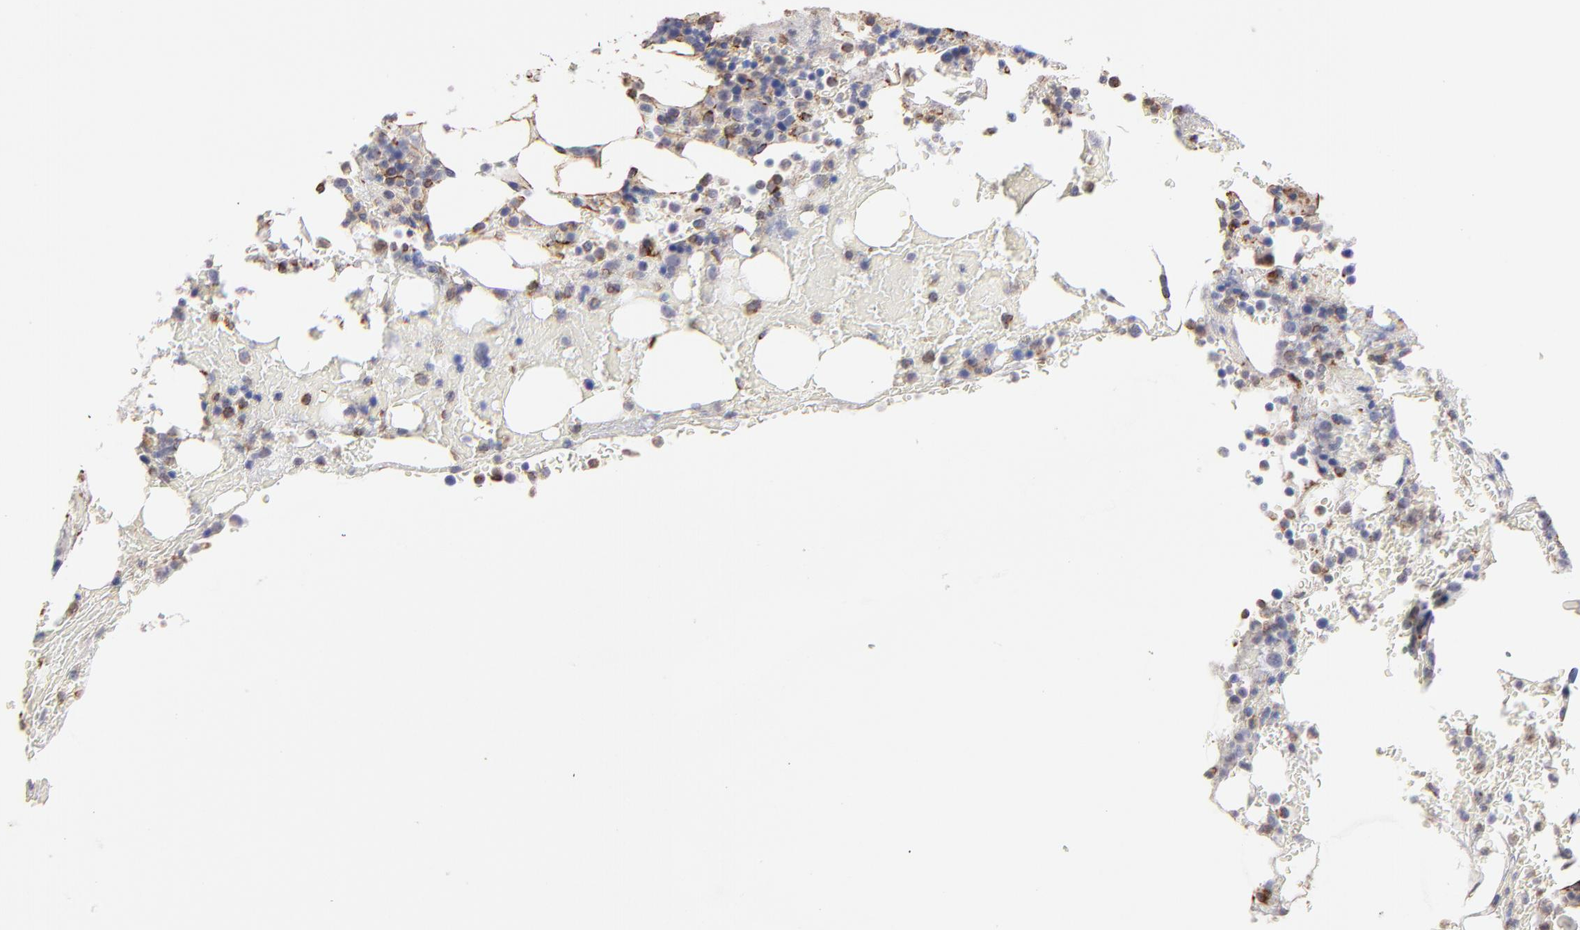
{"staining": {"intensity": "weak", "quantity": "25%-75%", "location": "cytoplasmic/membranous"}, "tissue": "bone marrow", "cell_type": "Hematopoietic cells", "image_type": "normal", "snomed": [{"axis": "morphology", "description": "Normal tissue, NOS"}, {"axis": "topography", "description": "Bone marrow"}], "caption": "Human bone marrow stained for a protein (brown) reveals weak cytoplasmic/membranous positive staining in approximately 25%-75% of hematopoietic cells.", "gene": "COX8C", "patient": {"sex": "female", "age": 73}}